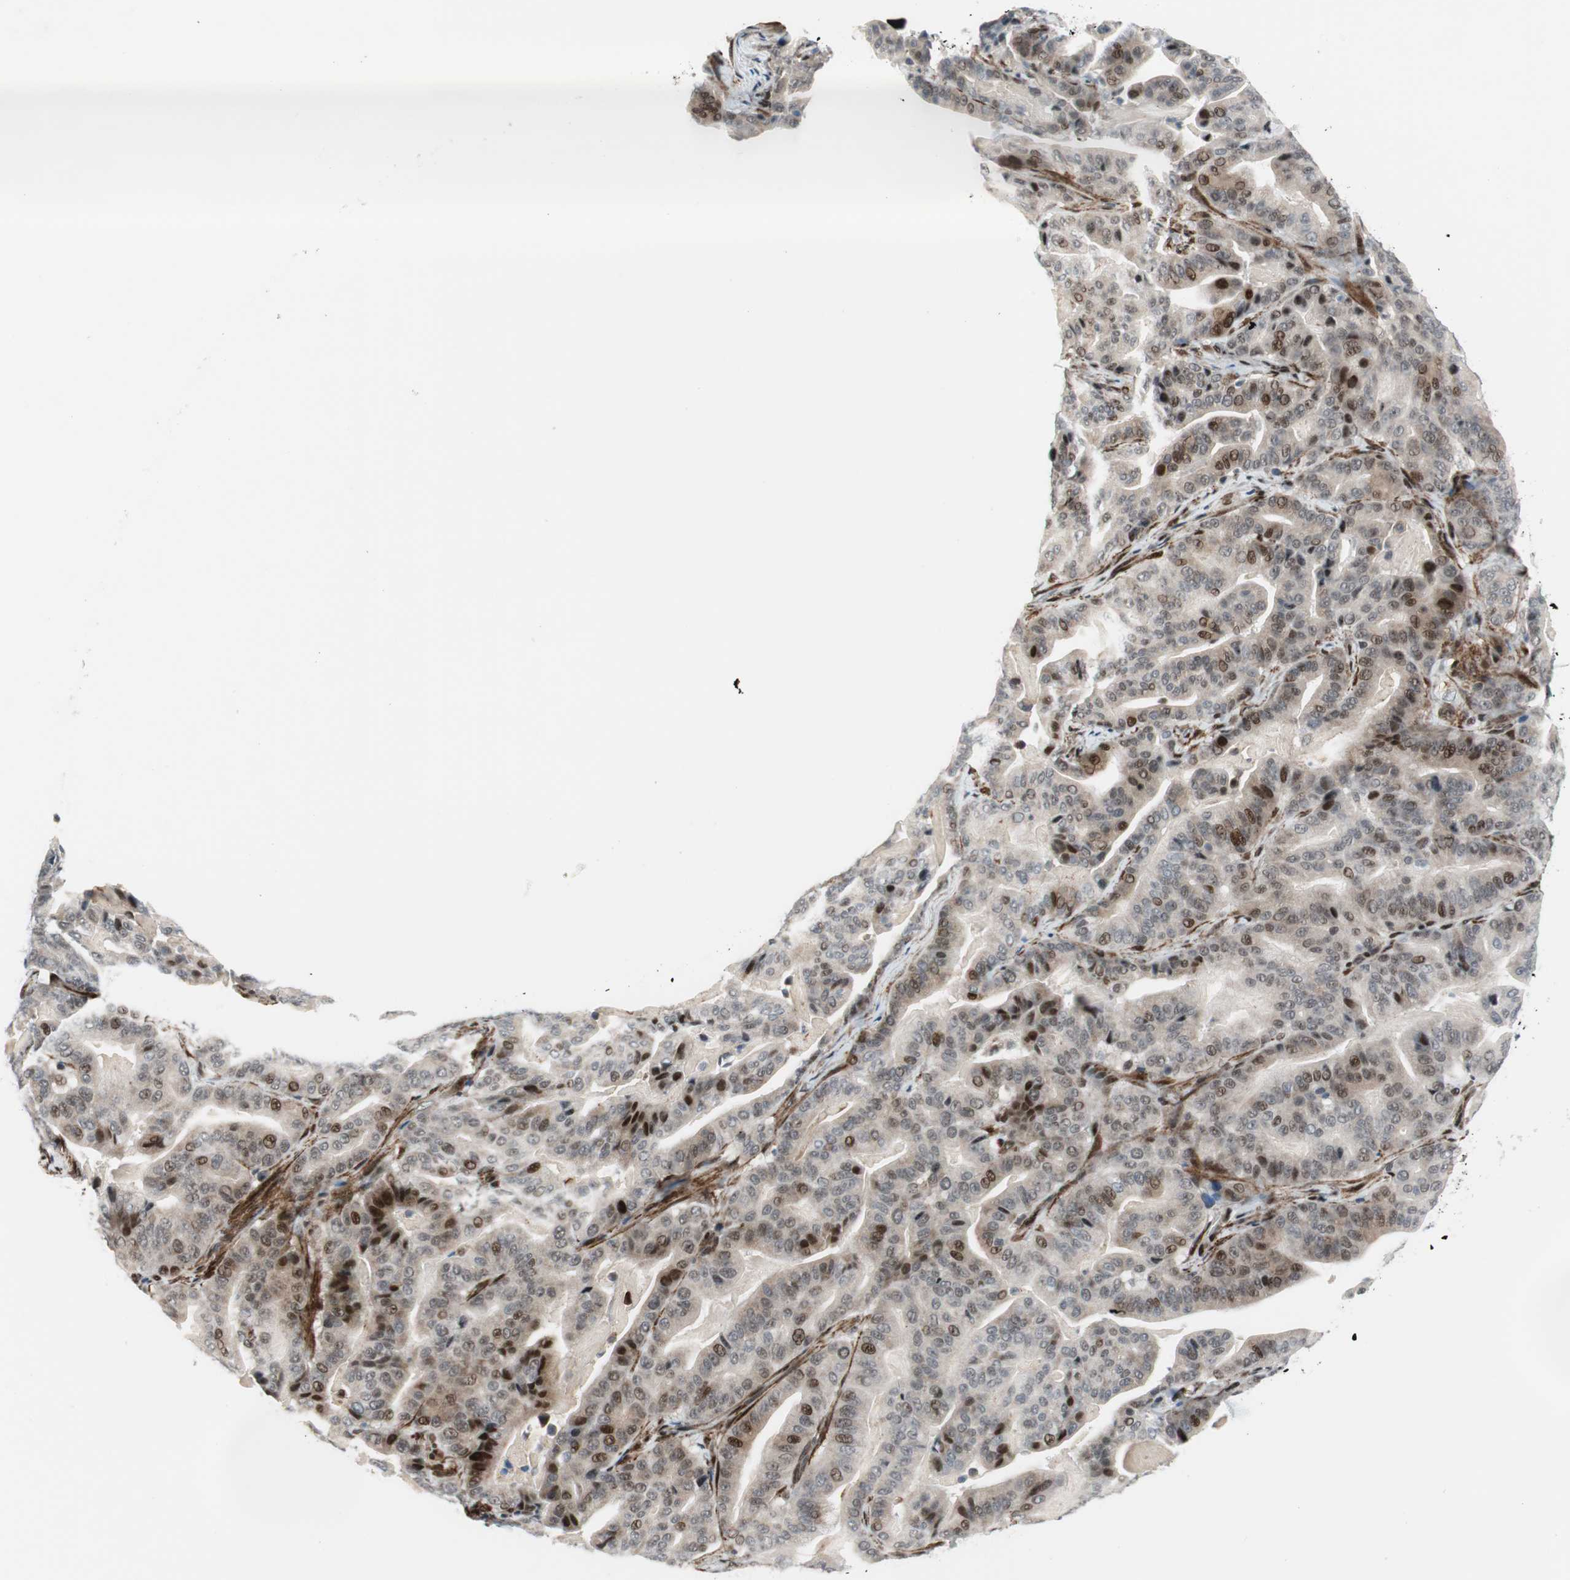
{"staining": {"intensity": "moderate", "quantity": "<25%", "location": "nuclear"}, "tissue": "pancreatic cancer", "cell_type": "Tumor cells", "image_type": "cancer", "snomed": [{"axis": "morphology", "description": "Adenocarcinoma, NOS"}, {"axis": "topography", "description": "Pancreas"}], "caption": "This photomicrograph exhibits pancreatic cancer (adenocarcinoma) stained with immunohistochemistry (IHC) to label a protein in brown. The nuclear of tumor cells show moderate positivity for the protein. Nuclei are counter-stained blue.", "gene": "FBXO44", "patient": {"sex": "male", "age": 63}}